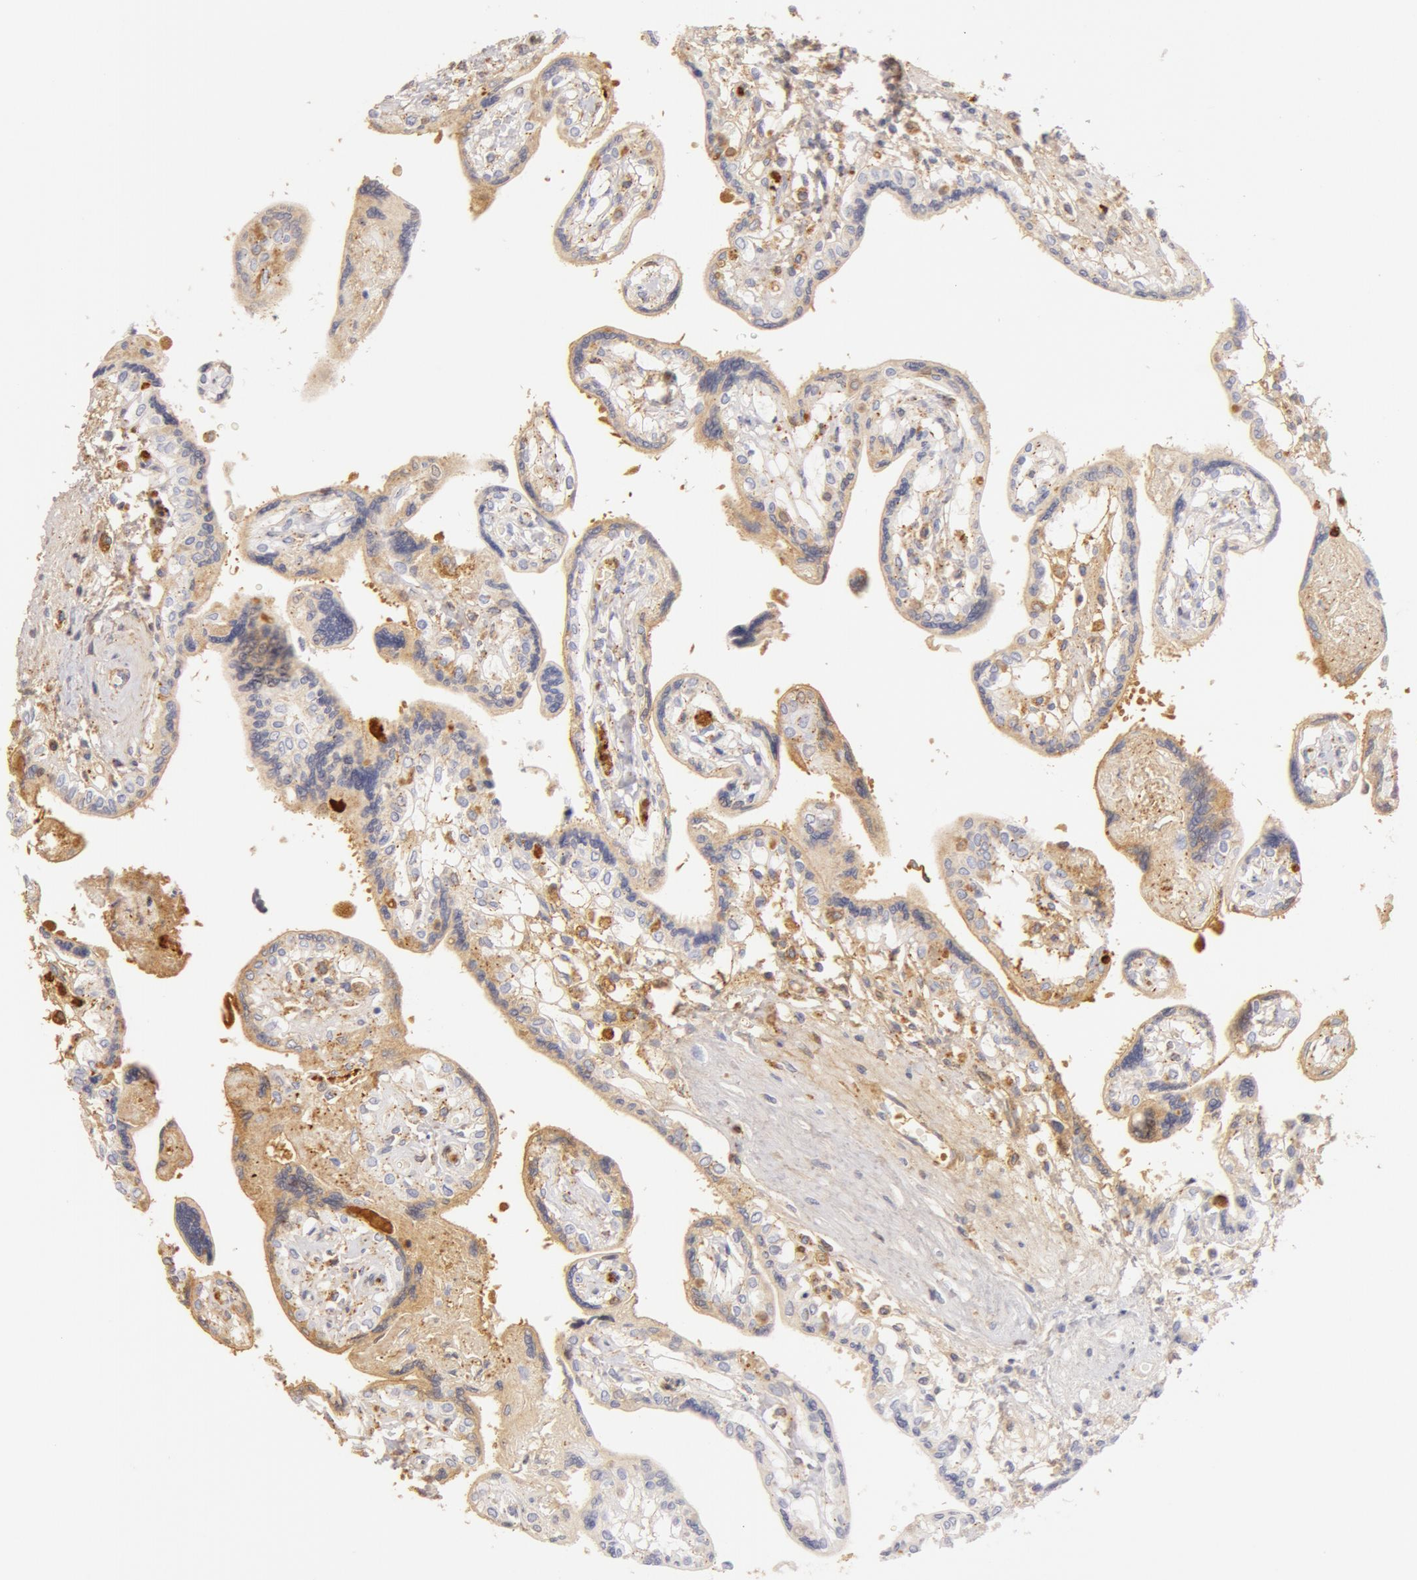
{"staining": {"intensity": "weak", "quantity": "25%-75%", "location": "cytoplasmic/membranous"}, "tissue": "placenta", "cell_type": "Decidual cells", "image_type": "normal", "snomed": [{"axis": "morphology", "description": "Normal tissue, NOS"}, {"axis": "topography", "description": "Placenta"}], "caption": "DAB immunohistochemical staining of unremarkable placenta demonstrates weak cytoplasmic/membranous protein staining in approximately 25%-75% of decidual cells.", "gene": "GC", "patient": {"sex": "female", "age": 31}}